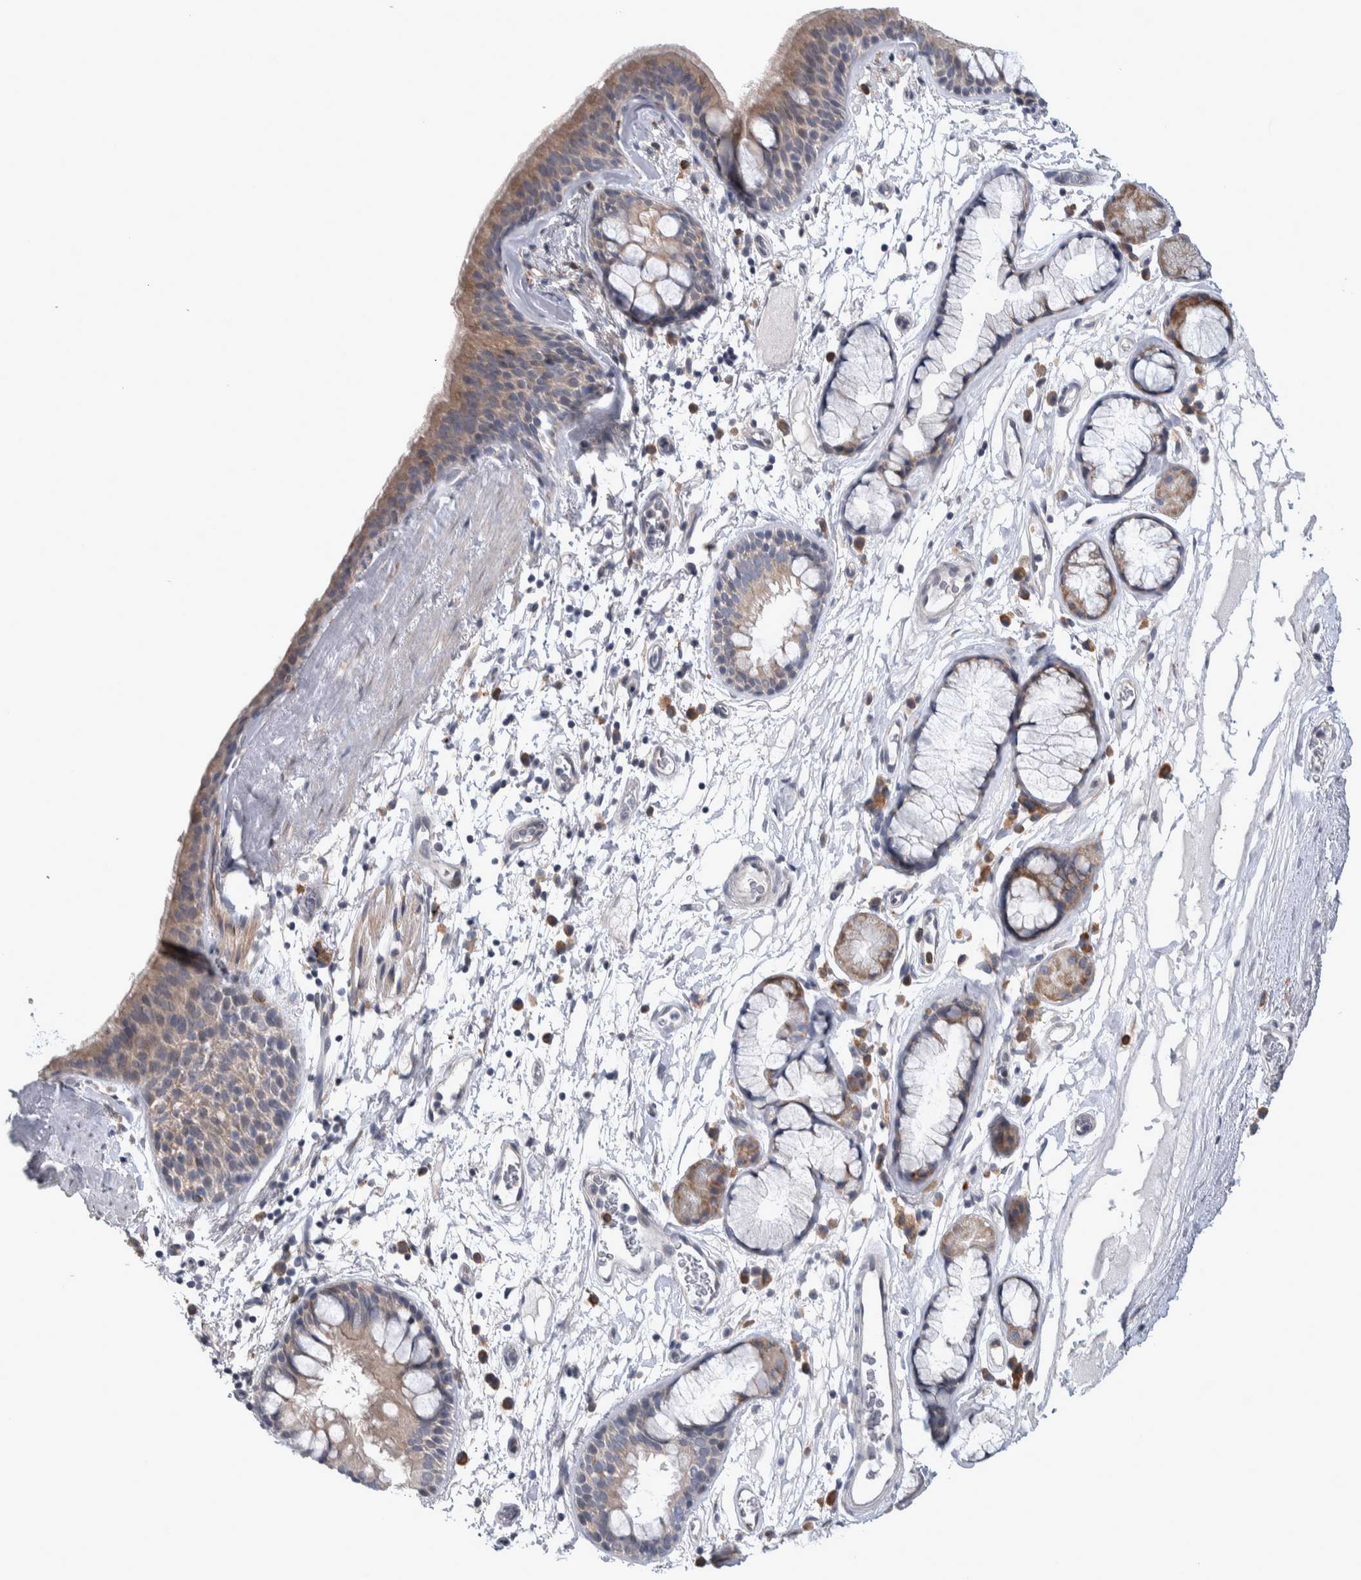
{"staining": {"intensity": "moderate", "quantity": ">75%", "location": "cytoplasmic/membranous"}, "tissue": "bronchus", "cell_type": "Respiratory epithelial cells", "image_type": "normal", "snomed": [{"axis": "morphology", "description": "Normal tissue, NOS"}, {"axis": "topography", "description": "Cartilage tissue"}], "caption": "IHC image of benign bronchus stained for a protein (brown), which demonstrates medium levels of moderate cytoplasmic/membranous staining in approximately >75% of respiratory epithelial cells.", "gene": "IBTK", "patient": {"sex": "female", "age": 63}}